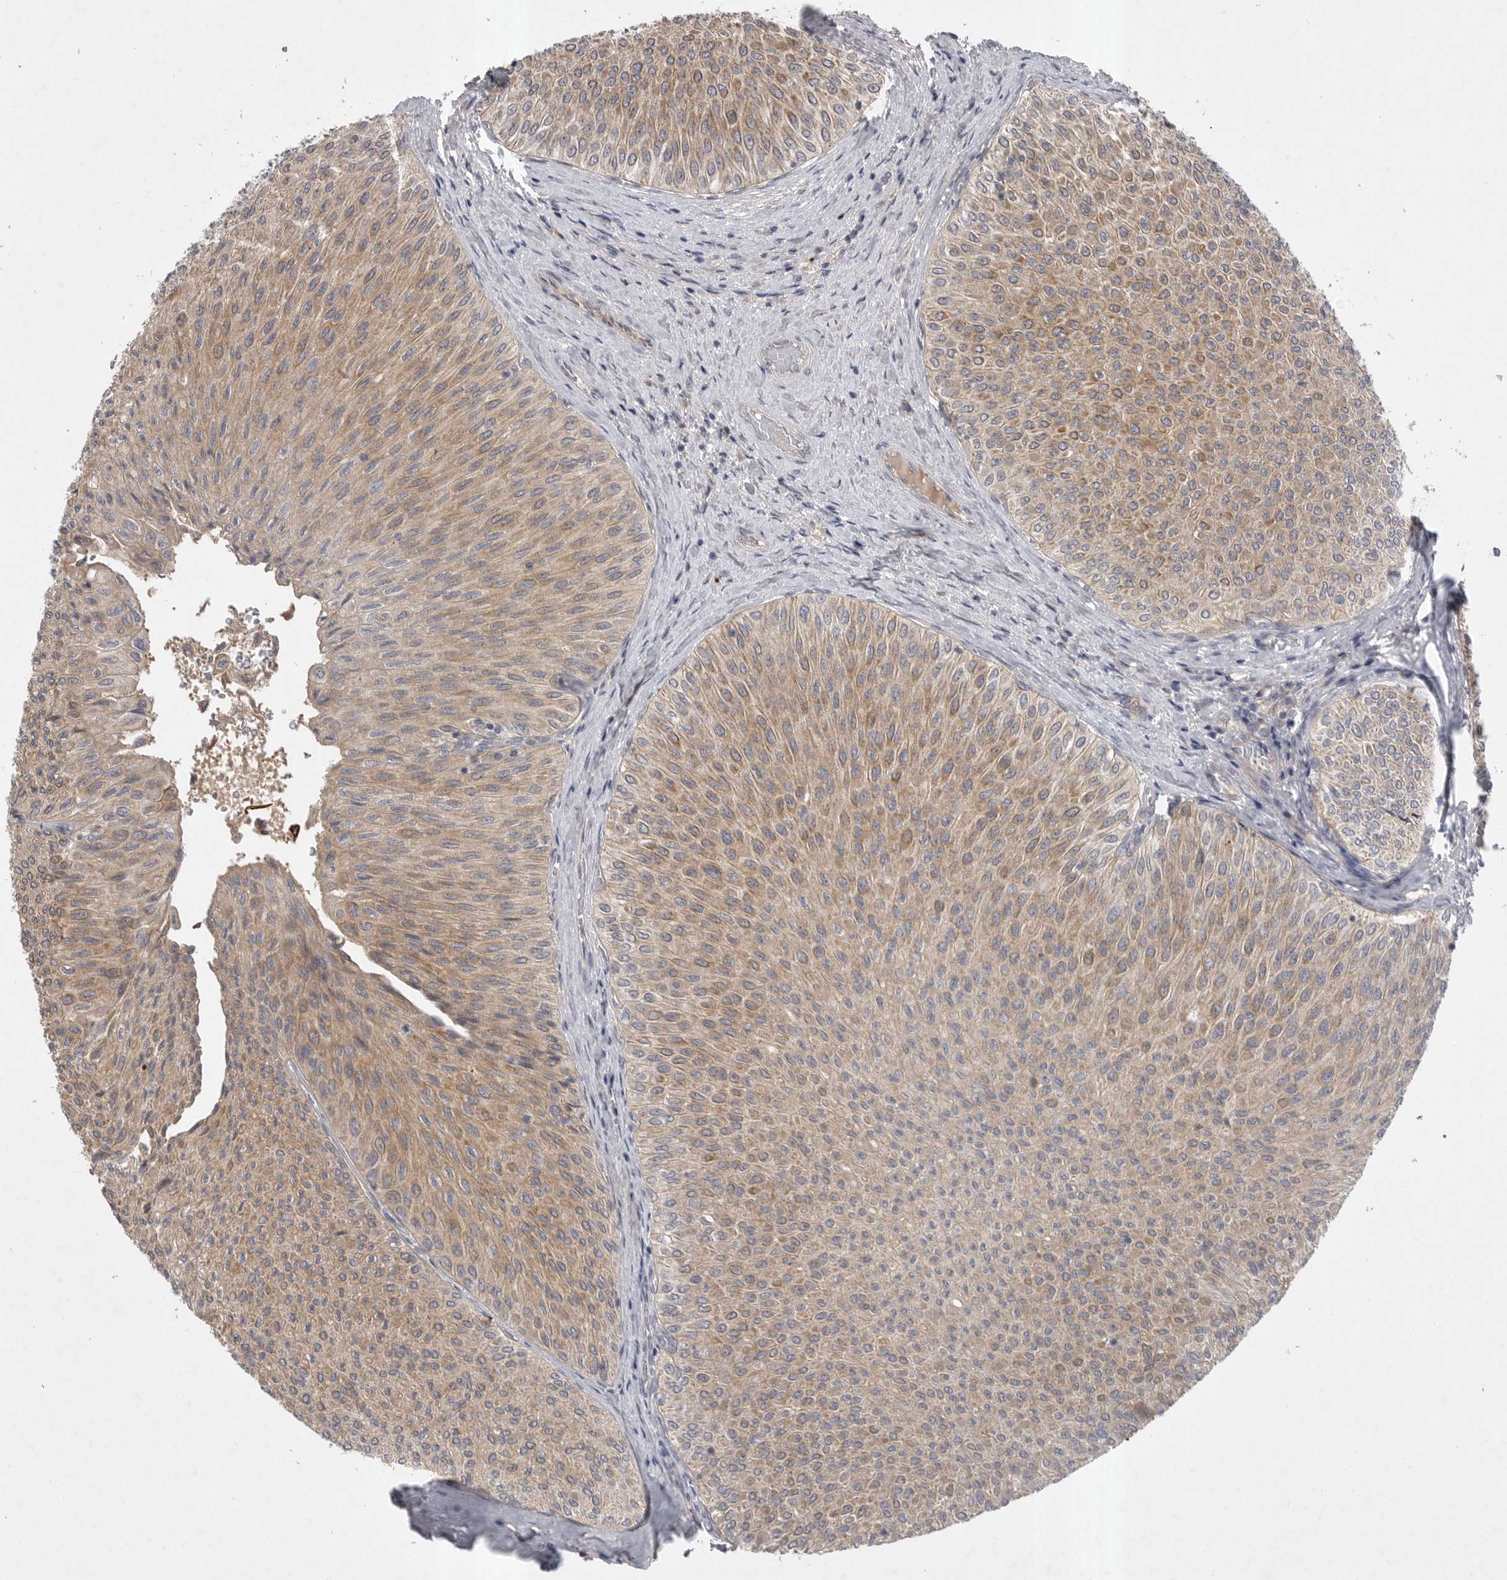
{"staining": {"intensity": "moderate", "quantity": ">75%", "location": "cytoplasmic/membranous"}, "tissue": "urothelial cancer", "cell_type": "Tumor cells", "image_type": "cancer", "snomed": [{"axis": "morphology", "description": "Urothelial carcinoma, Low grade"}, {"axis": "topography", "description": "Urinary bladder"}], "caption": "A photomicrograph of urothelial cancer stained for a protein exhibits moderate cytoplasmic/membranous brown staining in tumor cells. Using DAB (3,3'-diaminobenzidine) (brown) and hematoxylin (blue) stains, captured at high magnification using brightfield microscopy.", "gene": "DHDDS", "patient": {"sex": "male", "age": 78}}